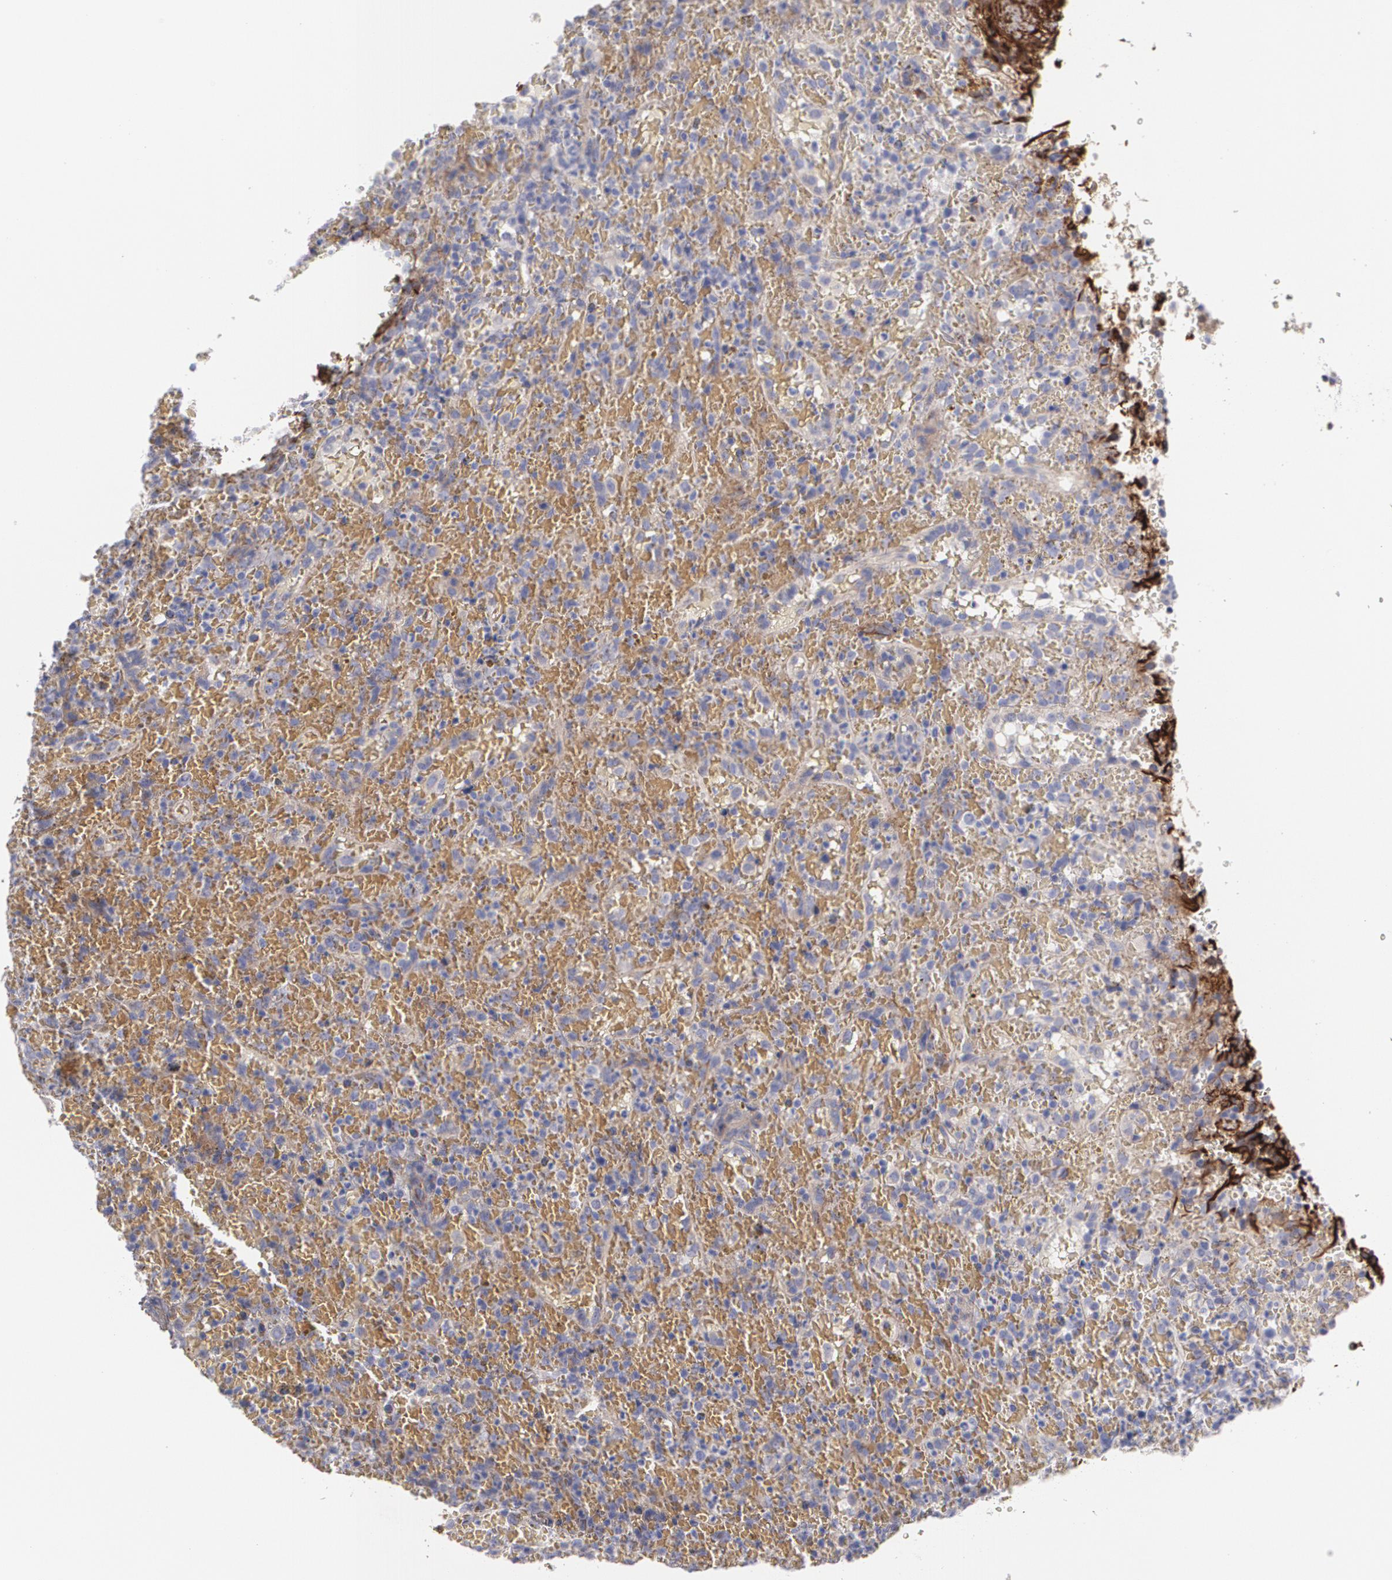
{"staining": {"intensity": "negative", "quantity": "none", "location": "none"}, "tissue": "lymphoma", "cell_type": "Tumor cells", "image_type": "cancer", "snomed": [{"axis": "morphology", "description": "Malignant lymphoma, non-Hodgkin's type, High grade"}, {"axis": "topography", "description": "Spleen"}, {"axis": "topography", "description": "Lymph node"}], "caption": "There is no significant staining in tumor cells of lymphoma.", "gene": "FBLN1", "patient": {"sex": "female", "age": 70}}